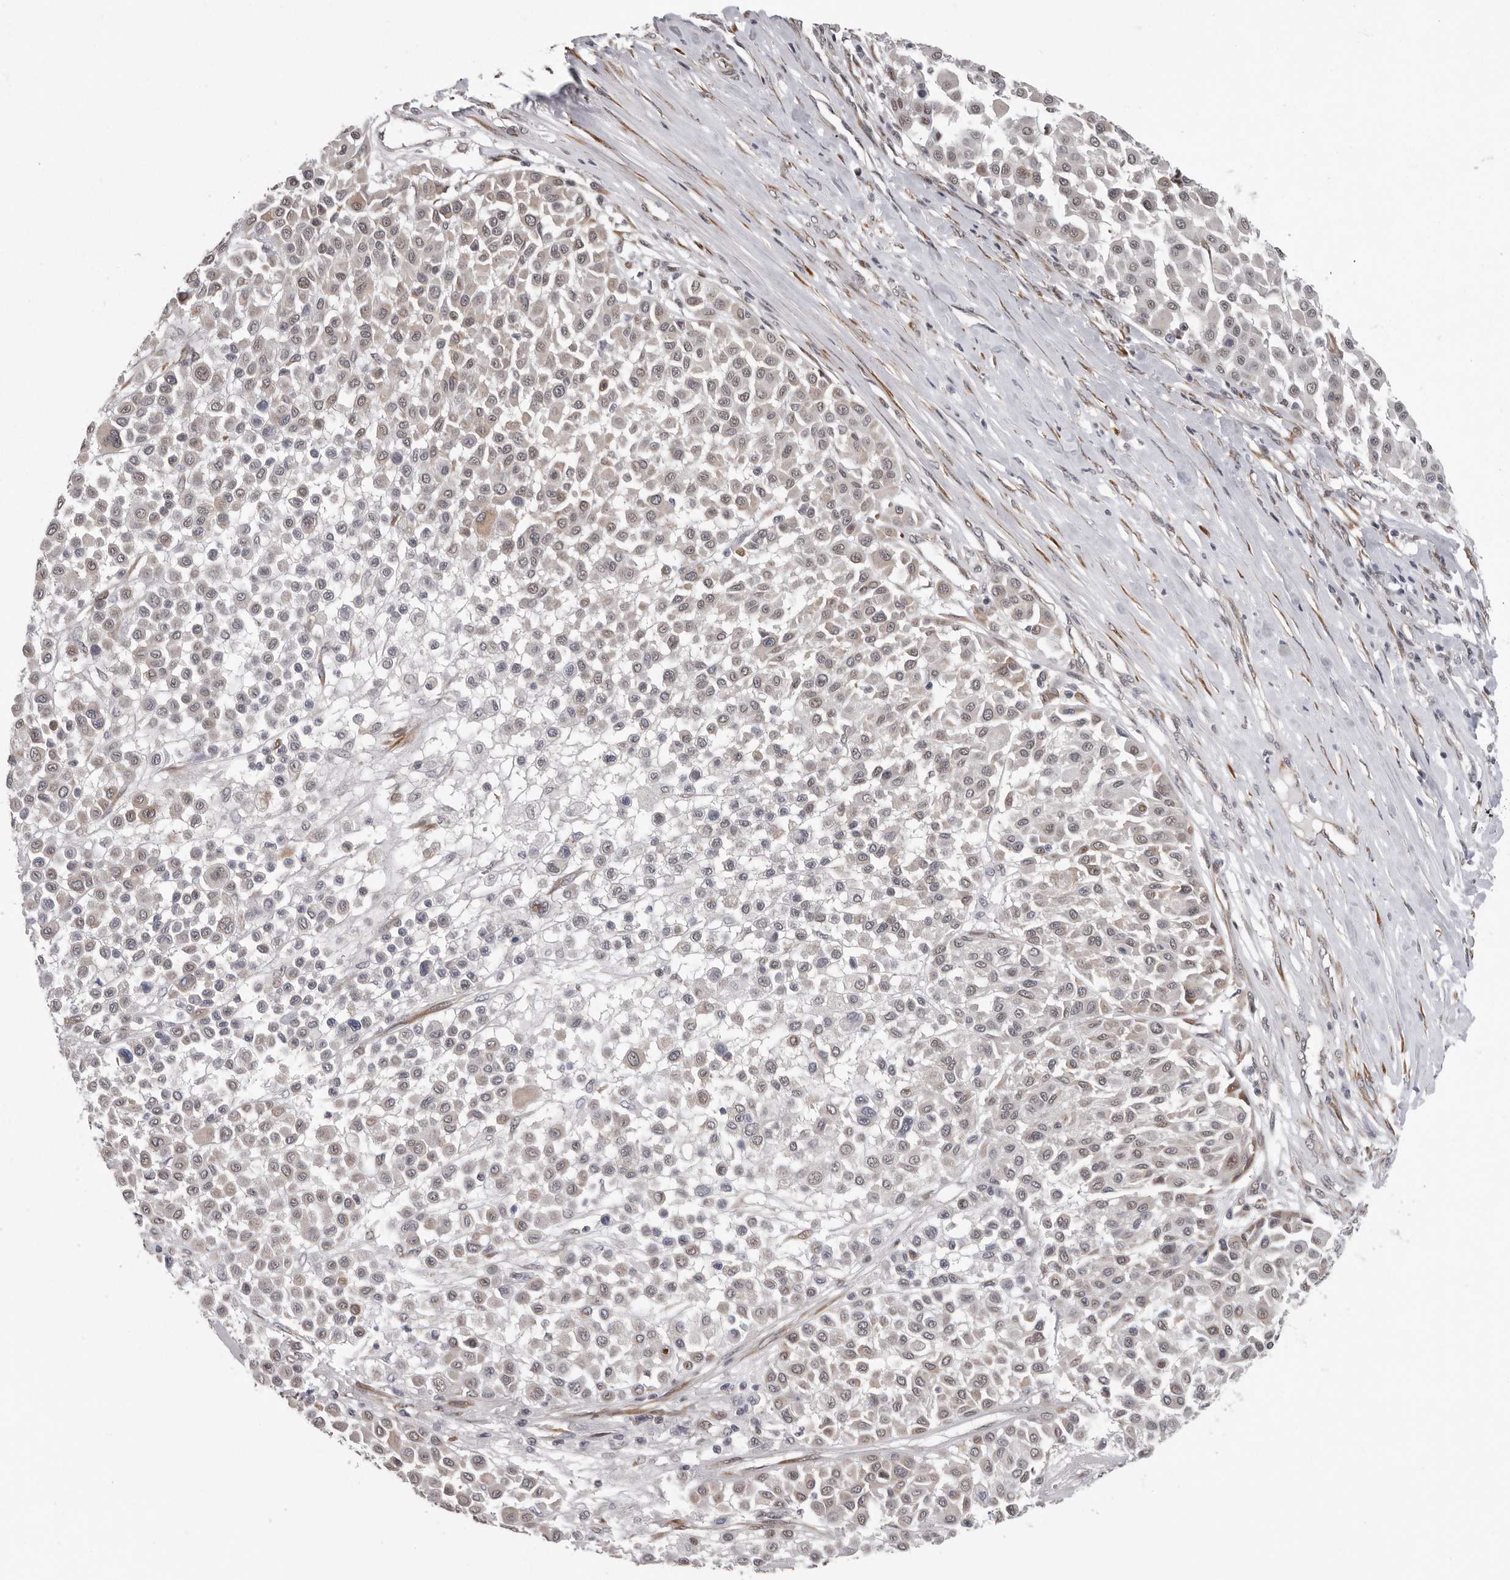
{"staining": {"intensity": "weak", "quantity": "25%-75%", "location": "cytoplasmic/membranous"}, "tissue": "melanoma", "cell_type": "Tumor cells", "image_type": "cancer", "snomed": [{"axis": "morphology", "description": "Malignant melanoma, Metastatic site"}, {"axis": "topography", "description": "Soft tissue"}], "caption": "Brown immunohistochemical staining in human melanoma exhibits weak cytoplasmic/membranous staining in about 25%-75% of tumor cells.", "gene": "RALGPS2", "patient": {"sex": "male", "age": 41}}